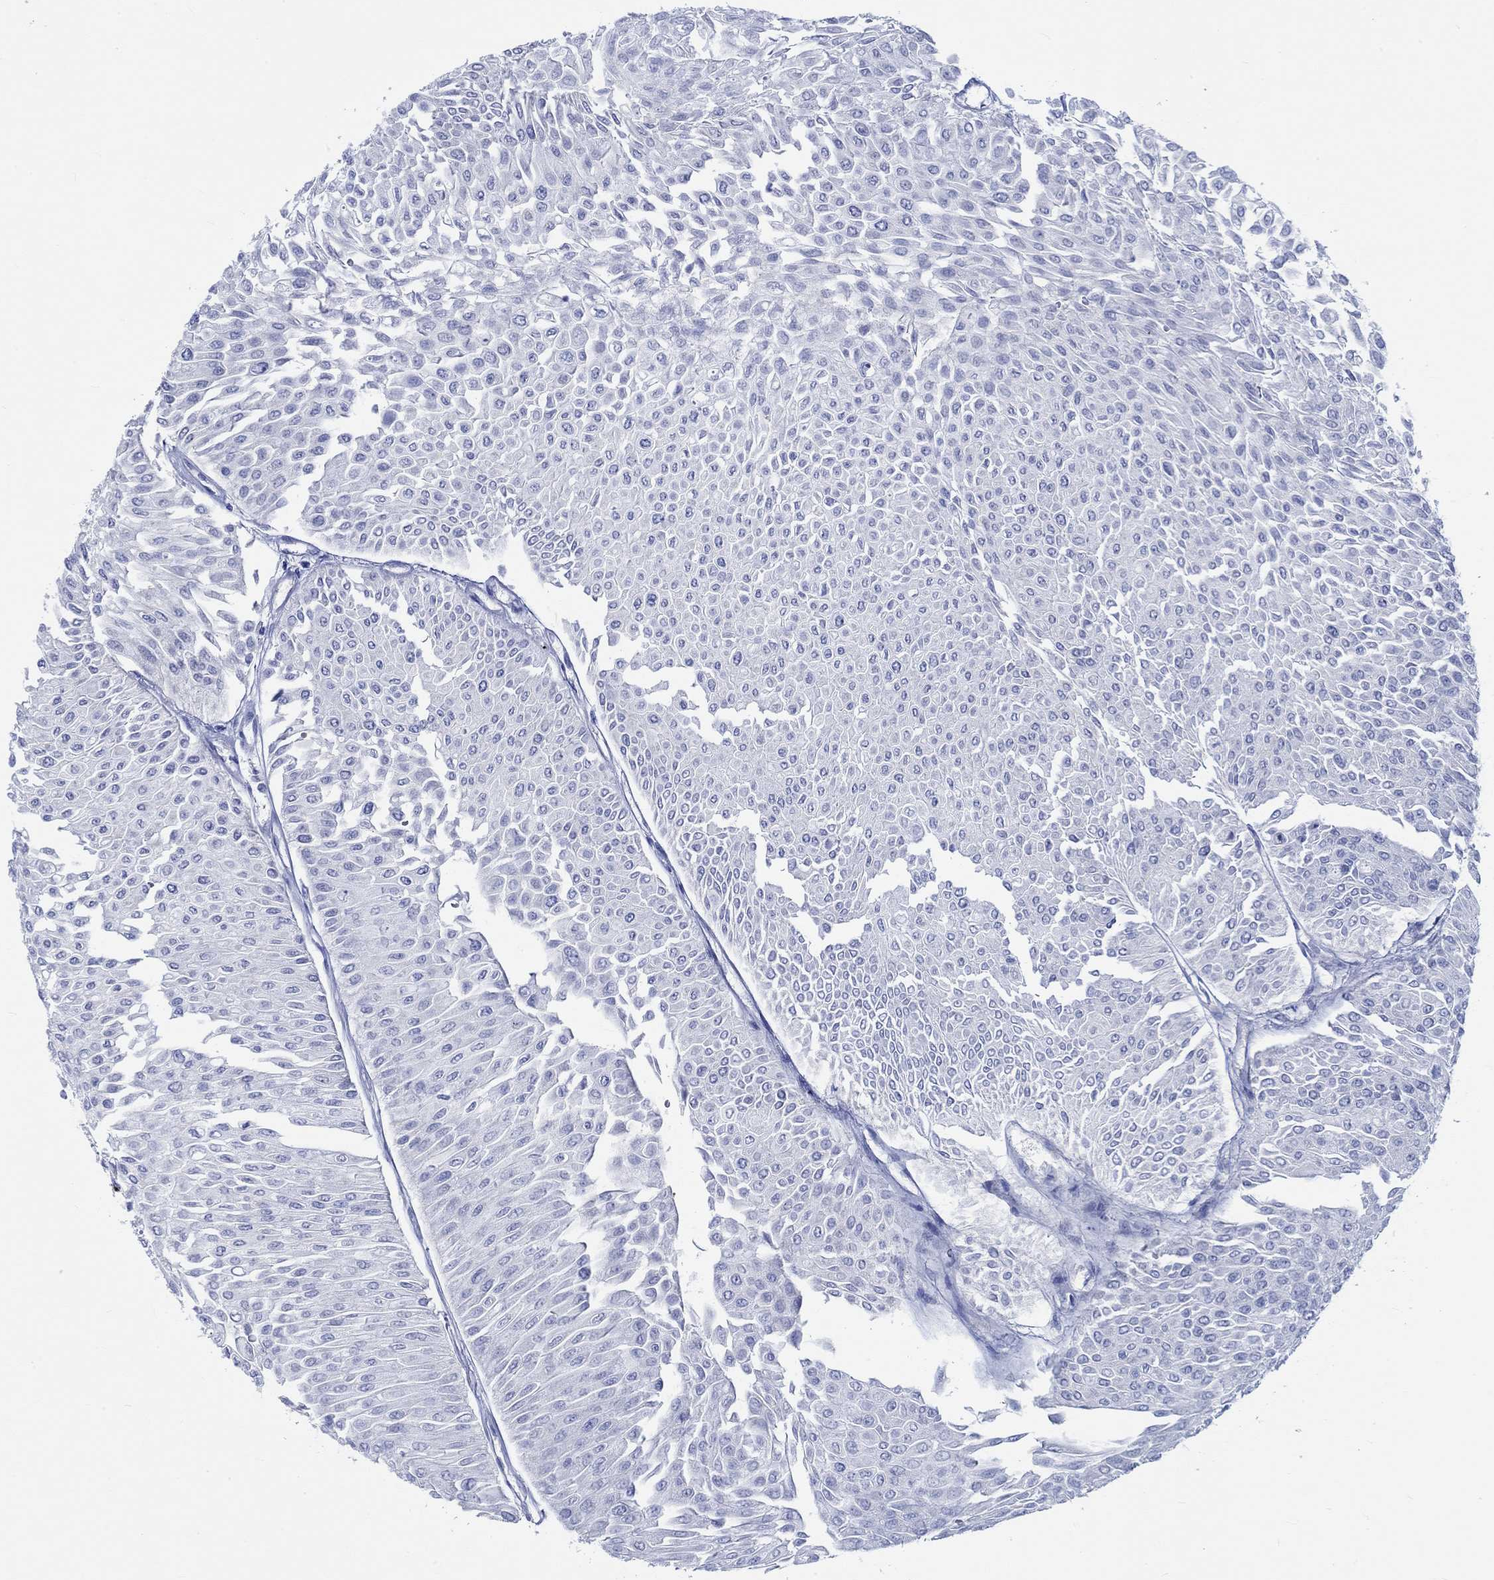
{"staining": {"intensity": "negative", "quantity": "none", "location": "none"}, "tissue": "urothelial cancer", "cell_type": "Tumor cells", "image_type": "cancer", "snomed": [{"axis": "morphology", "description": "Urothelial carcinoma, Low grade"}, {"axis": "topography", "description": "Urinary bladder"}], "caption": "Low-grade urothelial carcinoma stained for a protein using immunohistochemistry (IHC) exhibits no staining tumor cells.", "gene": "PTPRN2", "patient": {"sex": "male", "age": 67}}